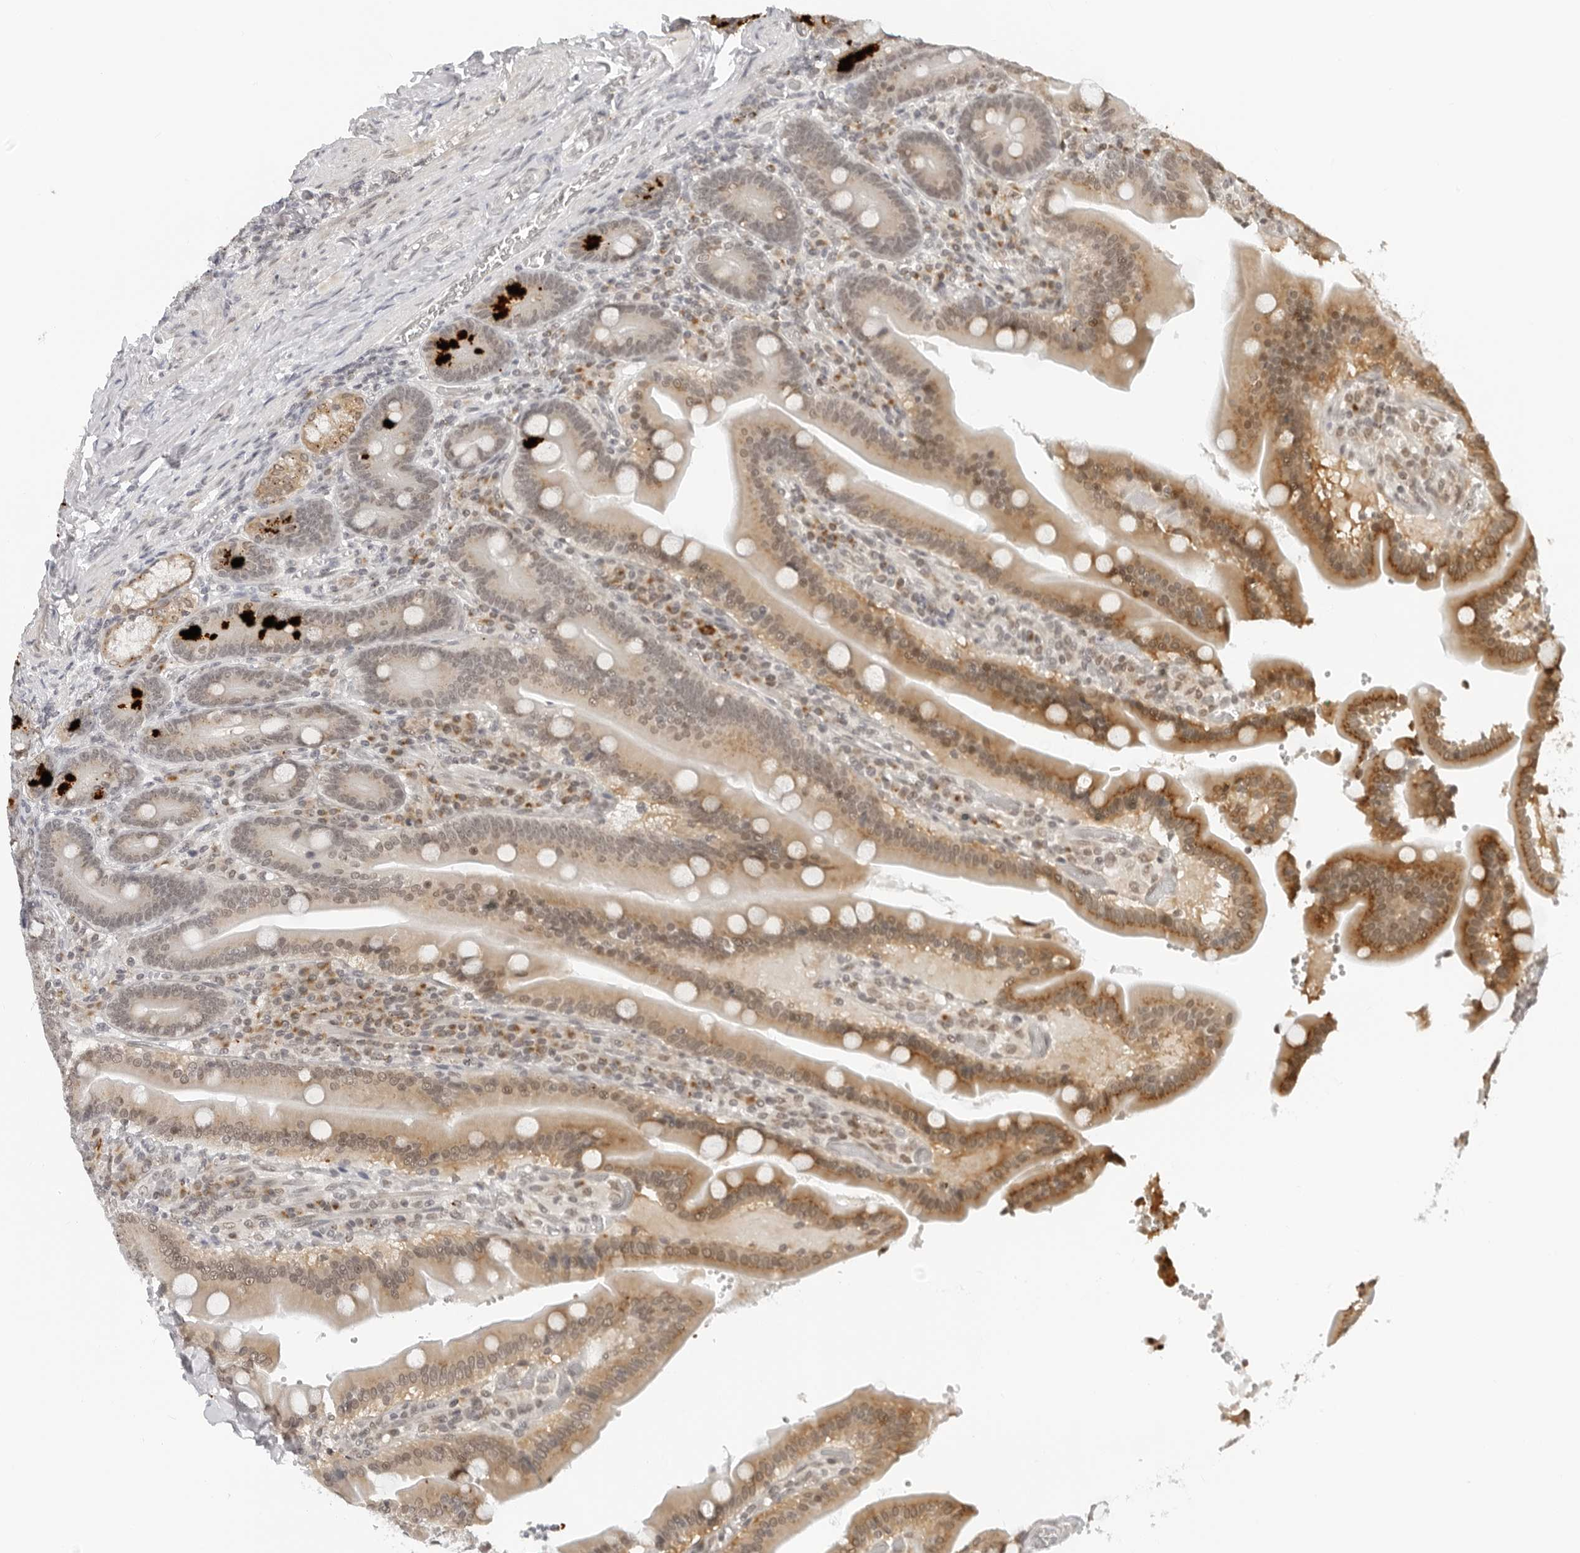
{"staining": {"intensity": "strong", "quantity": "<25%", "location": "cytoplasmic/membranous"}, "tissue": "duodenum", "cell_type": "Glandular cells", "image_type": "normal", "snomed": [{"axis": "morphology", "description": "Normal tissue, NOS"}, {"axis": "topography", "description": "Duodenum"}], "caption": "A medium amount of strong cytoplasmic/membranous staining is seen in about <25% of glandular cells in benign duodenum.", "gene": "TOX4", "patient": {"sex": "female", "age": 62}}